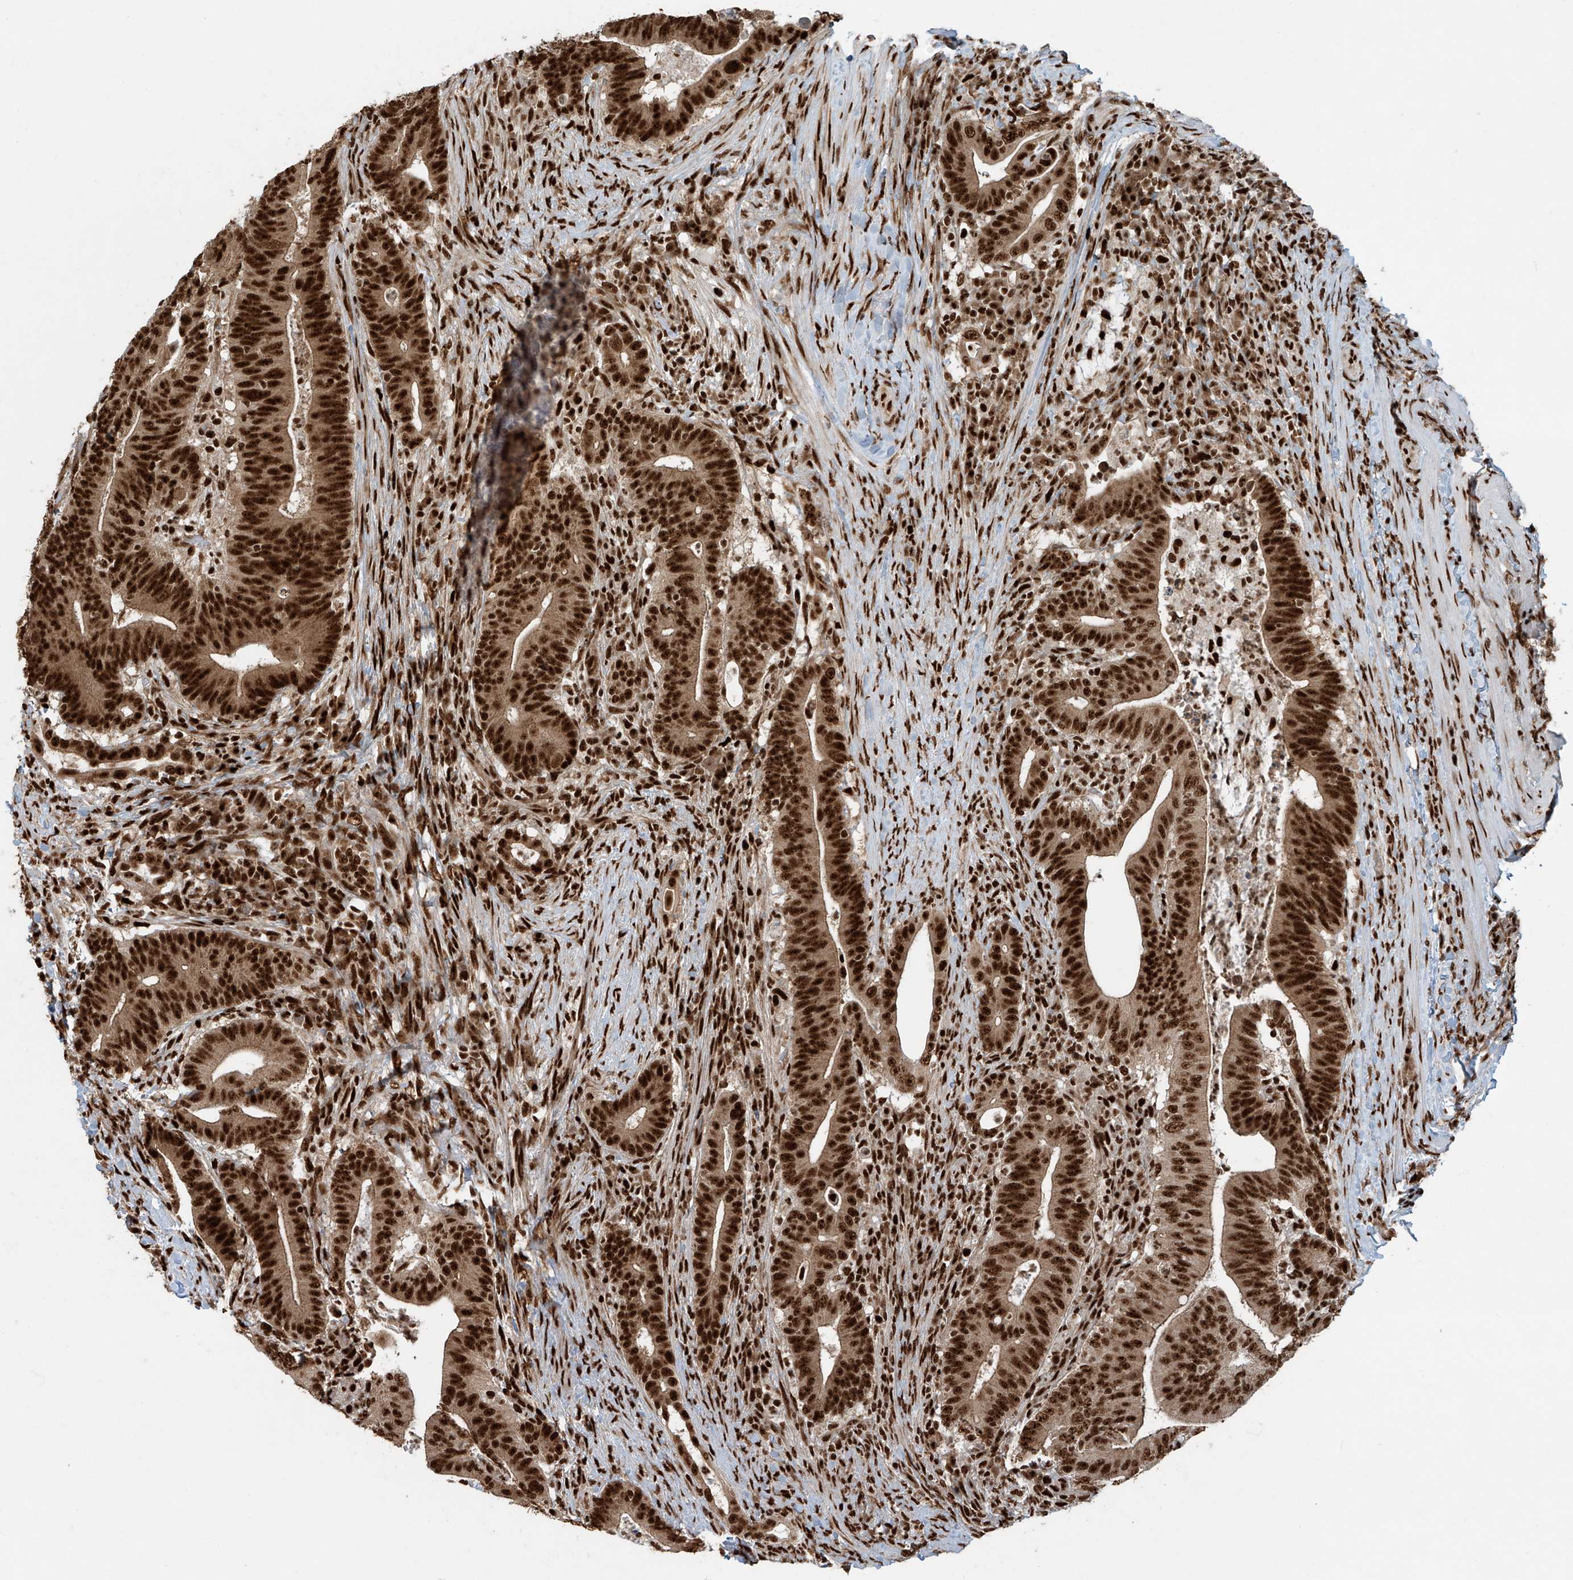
{"staining": {"intensity": "strong", "quantity": ">75%", "location": "nuclear"}, "tissue": "colorectal cancer", "cell_type": "Tumor cells", "image_type": "cancer", "snomed": [{"axis": "morphology", "description": "Adenocarcinoma, NOS"}, {"axis": "topography", "description": "Colon"}], "caption": "High-magnification brightfield microscopy of colorectal cancer (adenocarcinoma) stained with DAB (brown) and counterstained with hematoxylin (blue). tumor cells exhibit strong nuclear staining is appreciated in approximately>75% of cells.", "gene": "FAM193B", "patient": {"sex": "female", "age": 66}}